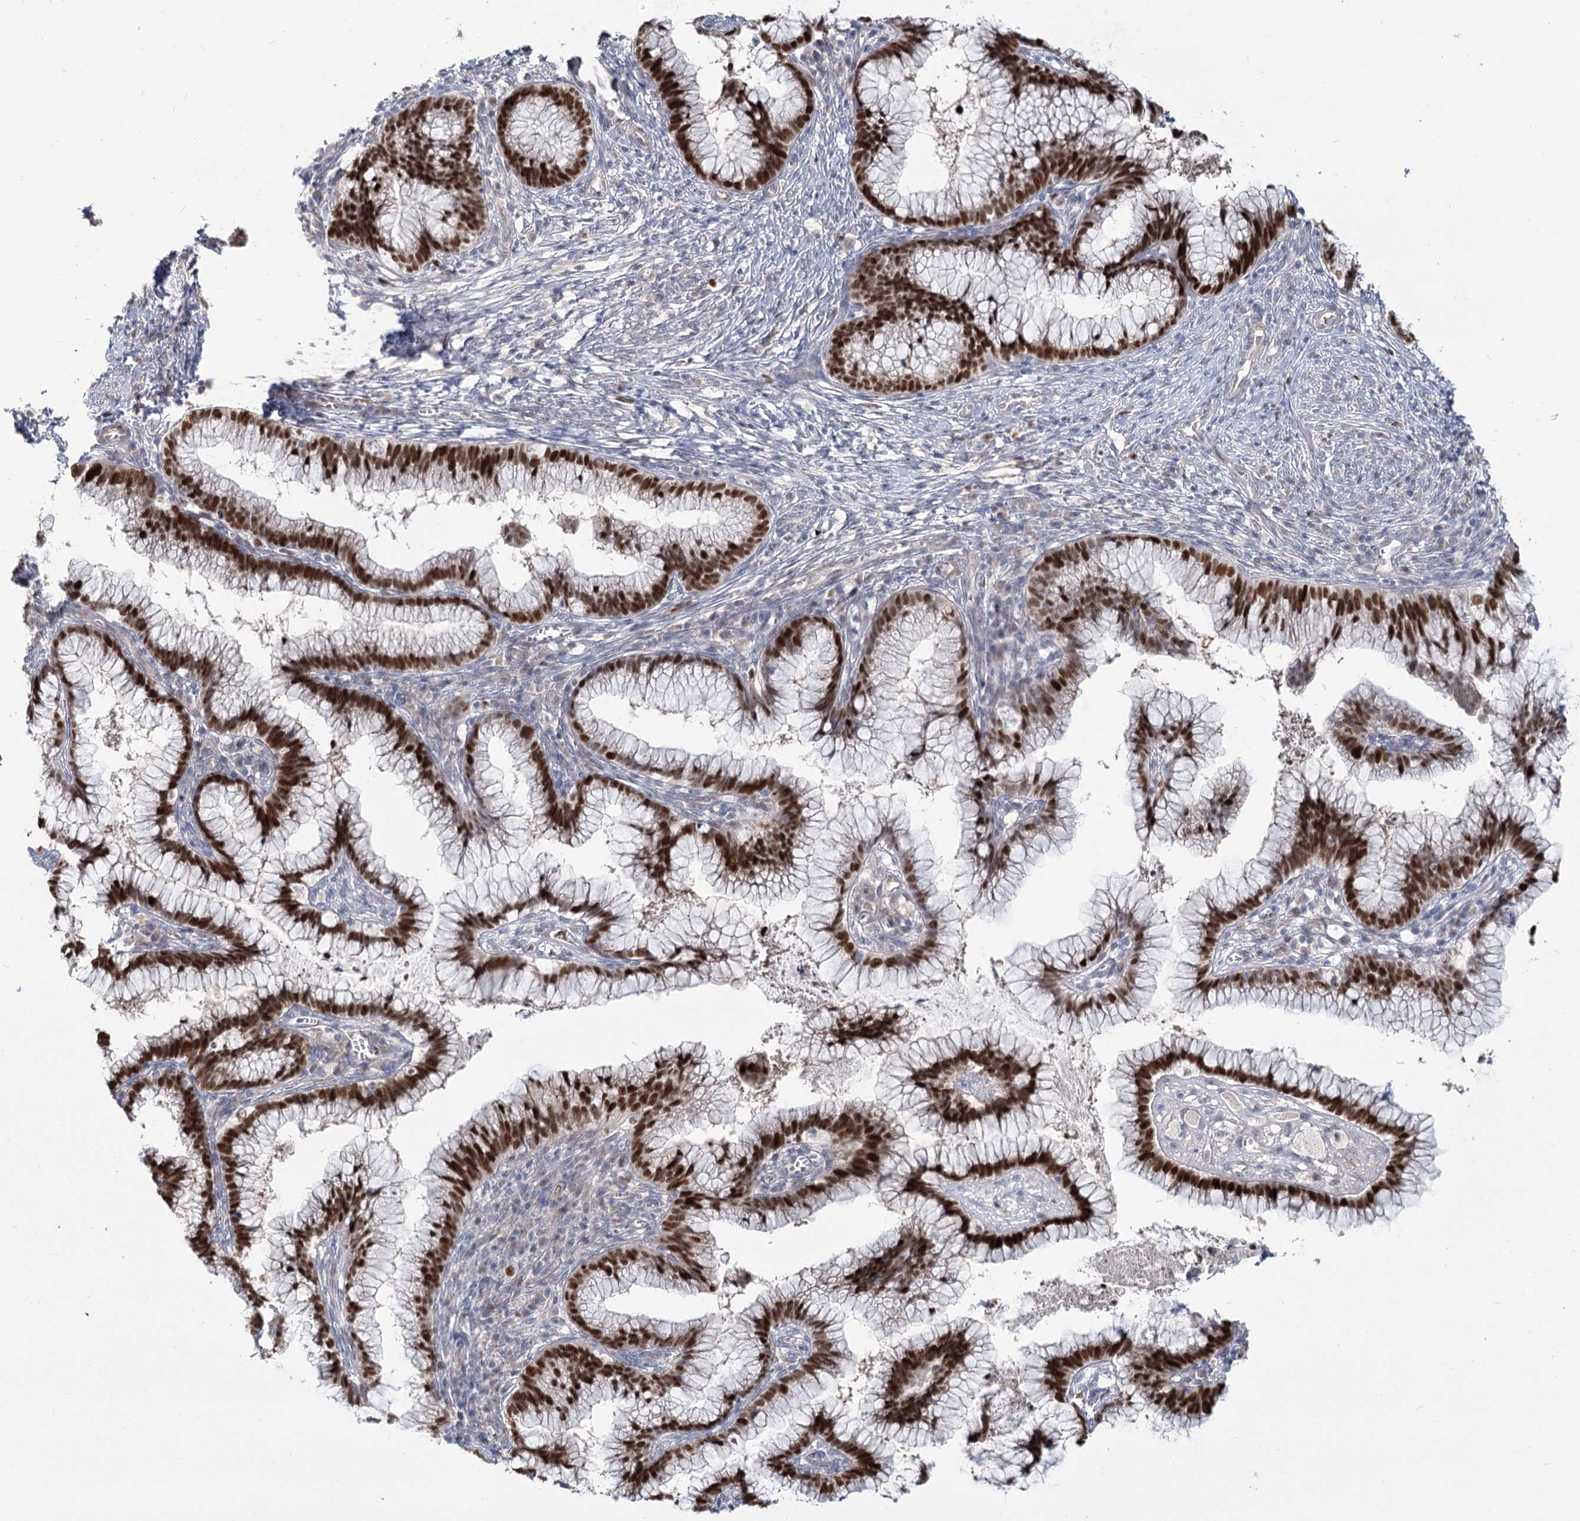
{"staining": {"intensity": "strong", "quantity": ">75%", "location": "nuclear"}, "tissue": "cervical cancer", "cell_type": "Tumor cells", "image_type": "cancer", "snomed": [{"axis": "morphology", "description": "Adenocarcinoma, NOS"}, {"axis": "topography", "description": "Cervix"}], "caption": "This photomicrograph exhibits cervical cancer (adenocarcinoma) stained with IHC to label a protein in brown. The nuclear of tumor cells show strong positivity for the protein. Nuclei are counter-stained blue.", "gene": "PIK3C2A", "patient": {"sex": "female", "age": 36}}